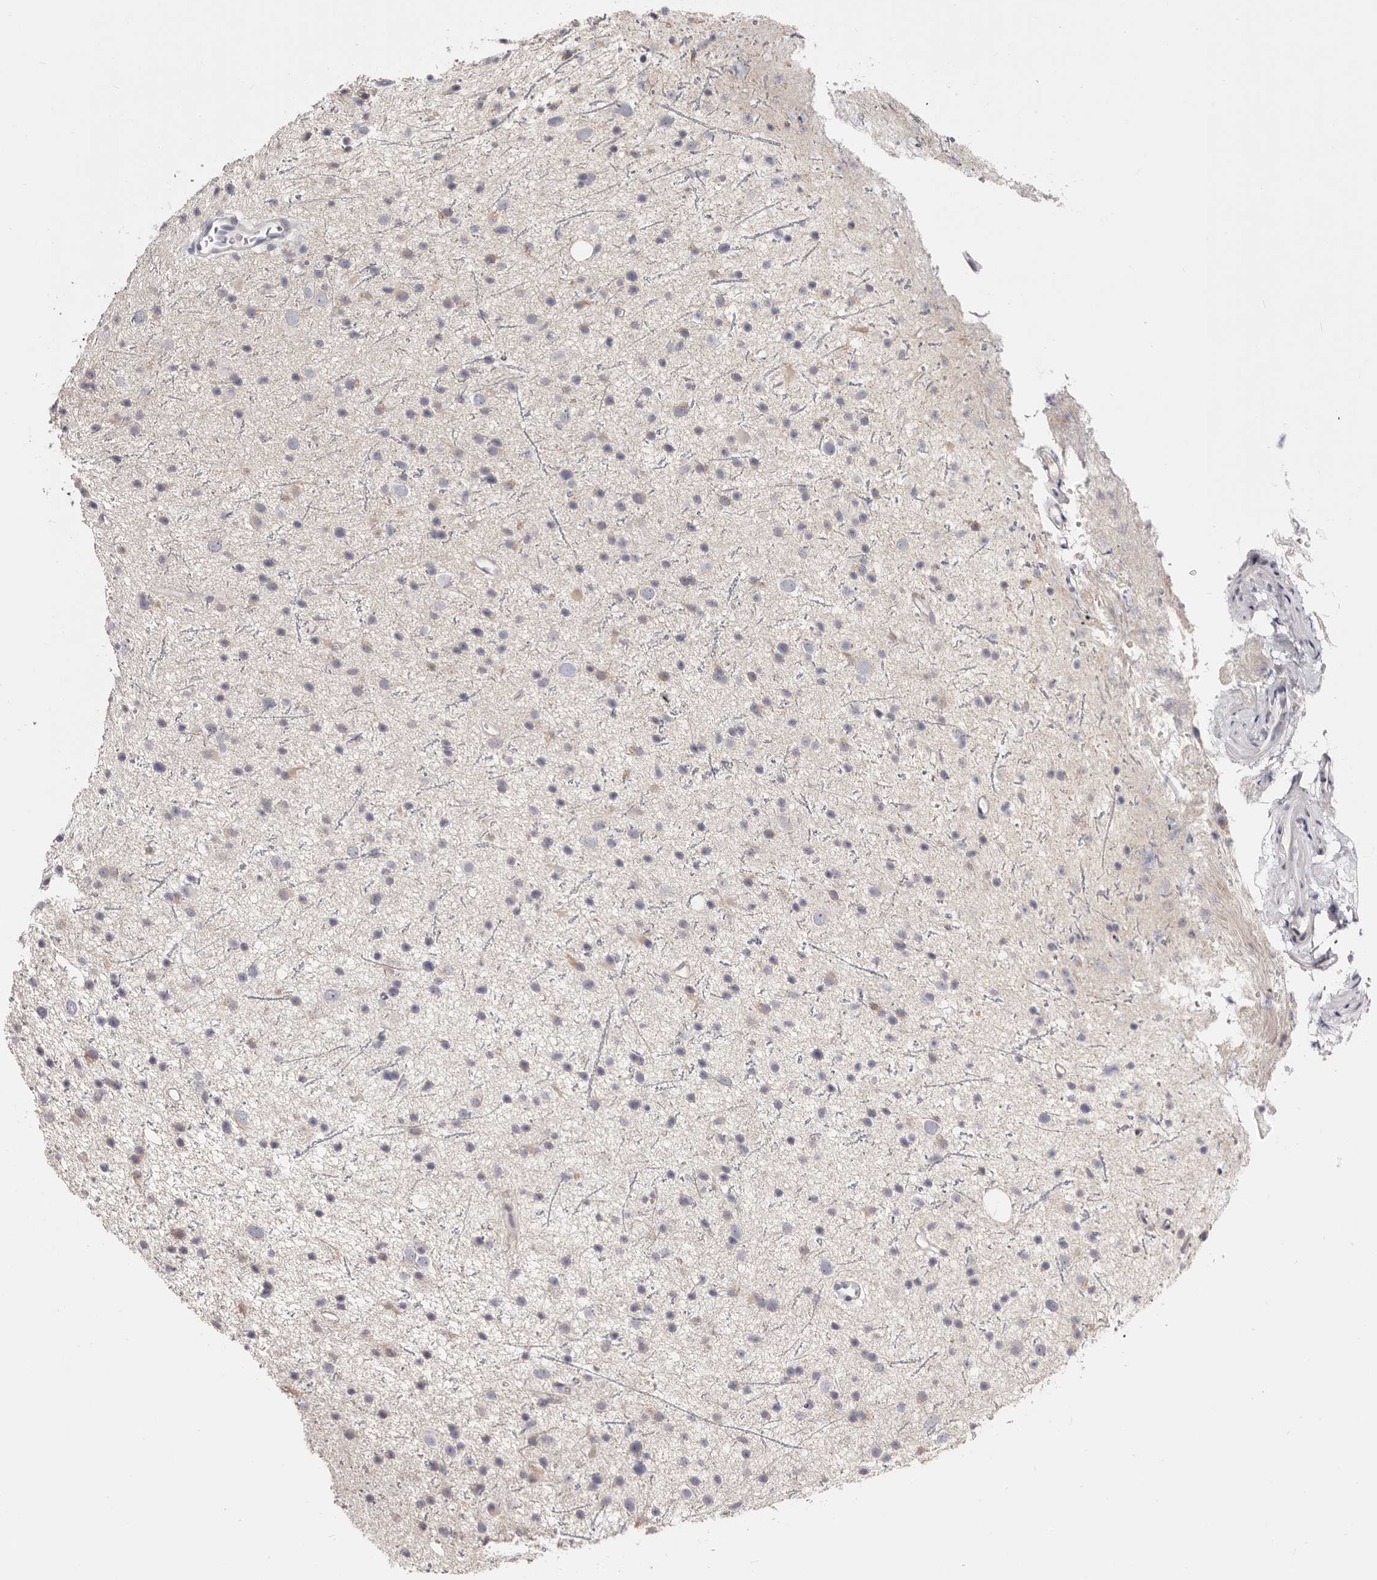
{"staining": {"intensity": "weak", "quantity": "<25%", "location": "cytoplasmic/membranous"}, "tissue": "glioma", "cell_type": "Tumor cells", "image_type": "cancer", "snomed": [{"axis": "morphology", "description": "Glioma, malignant, Low grade"}, {"axis": "topography", "description": "Cerebral cortex"}], "caption": "Malignant low-grade glioma stained for a protein using immunohistochemistry demonstrates no staining tumor cells.", "gene": "AKNAD1", "patient": {"sex": "female", "age": 39}}